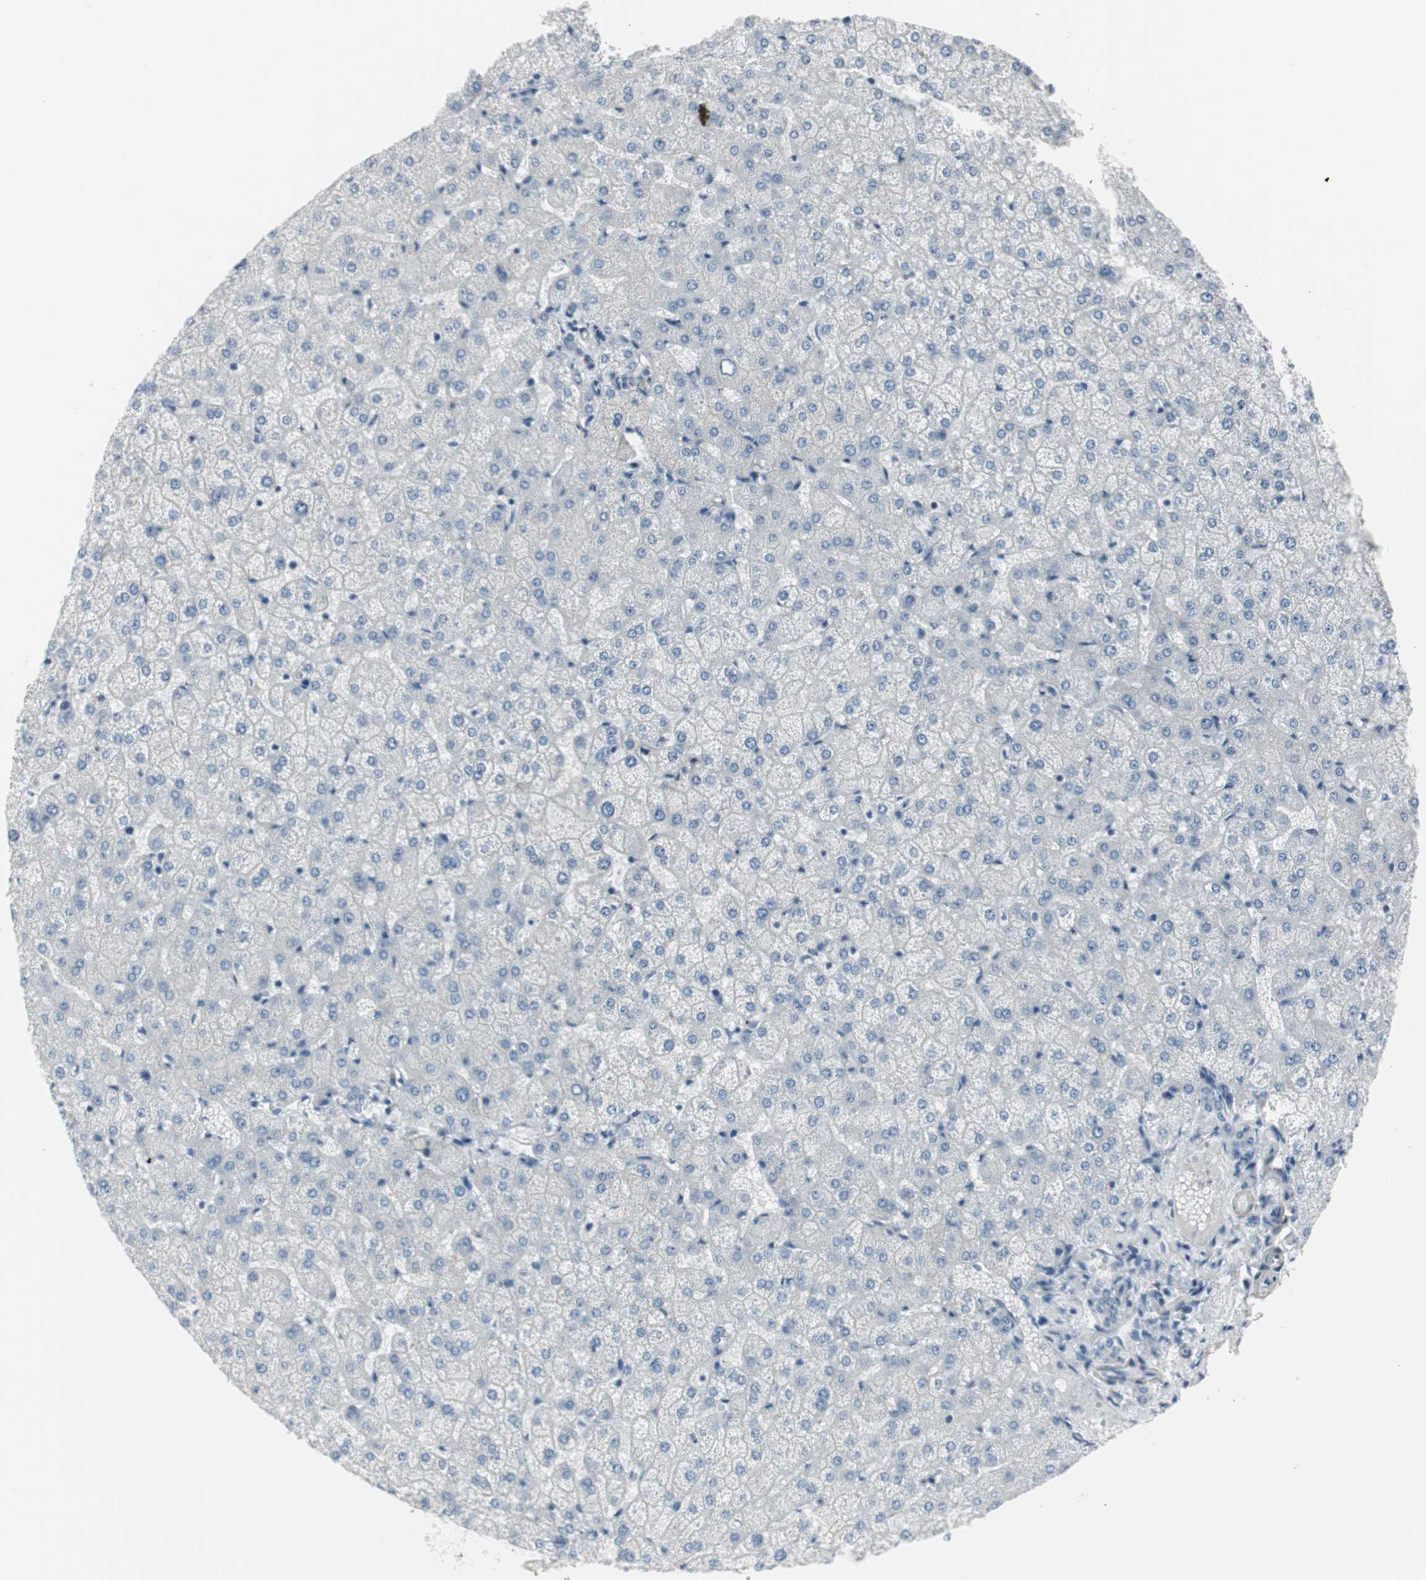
{"staining": {"intensity": "negative", "quantity": "none", "location": "none"}, "tissue": "liver", "cell_type": "Cholangiocytes", "image_type": "normal", "snomed": [{"axis": "morphology", "description": "Normal tissue, NOS"}, {"axis": "topography", "description": "Liver"}], "caption": "An immunohistochemistry micrograph of normal liver is shown. There is no staining in cholangiocytes of liver. (Brightfield microscopy of DAB immunohistochemistry at high magnification).", "gene": "DMPK", "patient": {"sex": "female", "age": 32}}